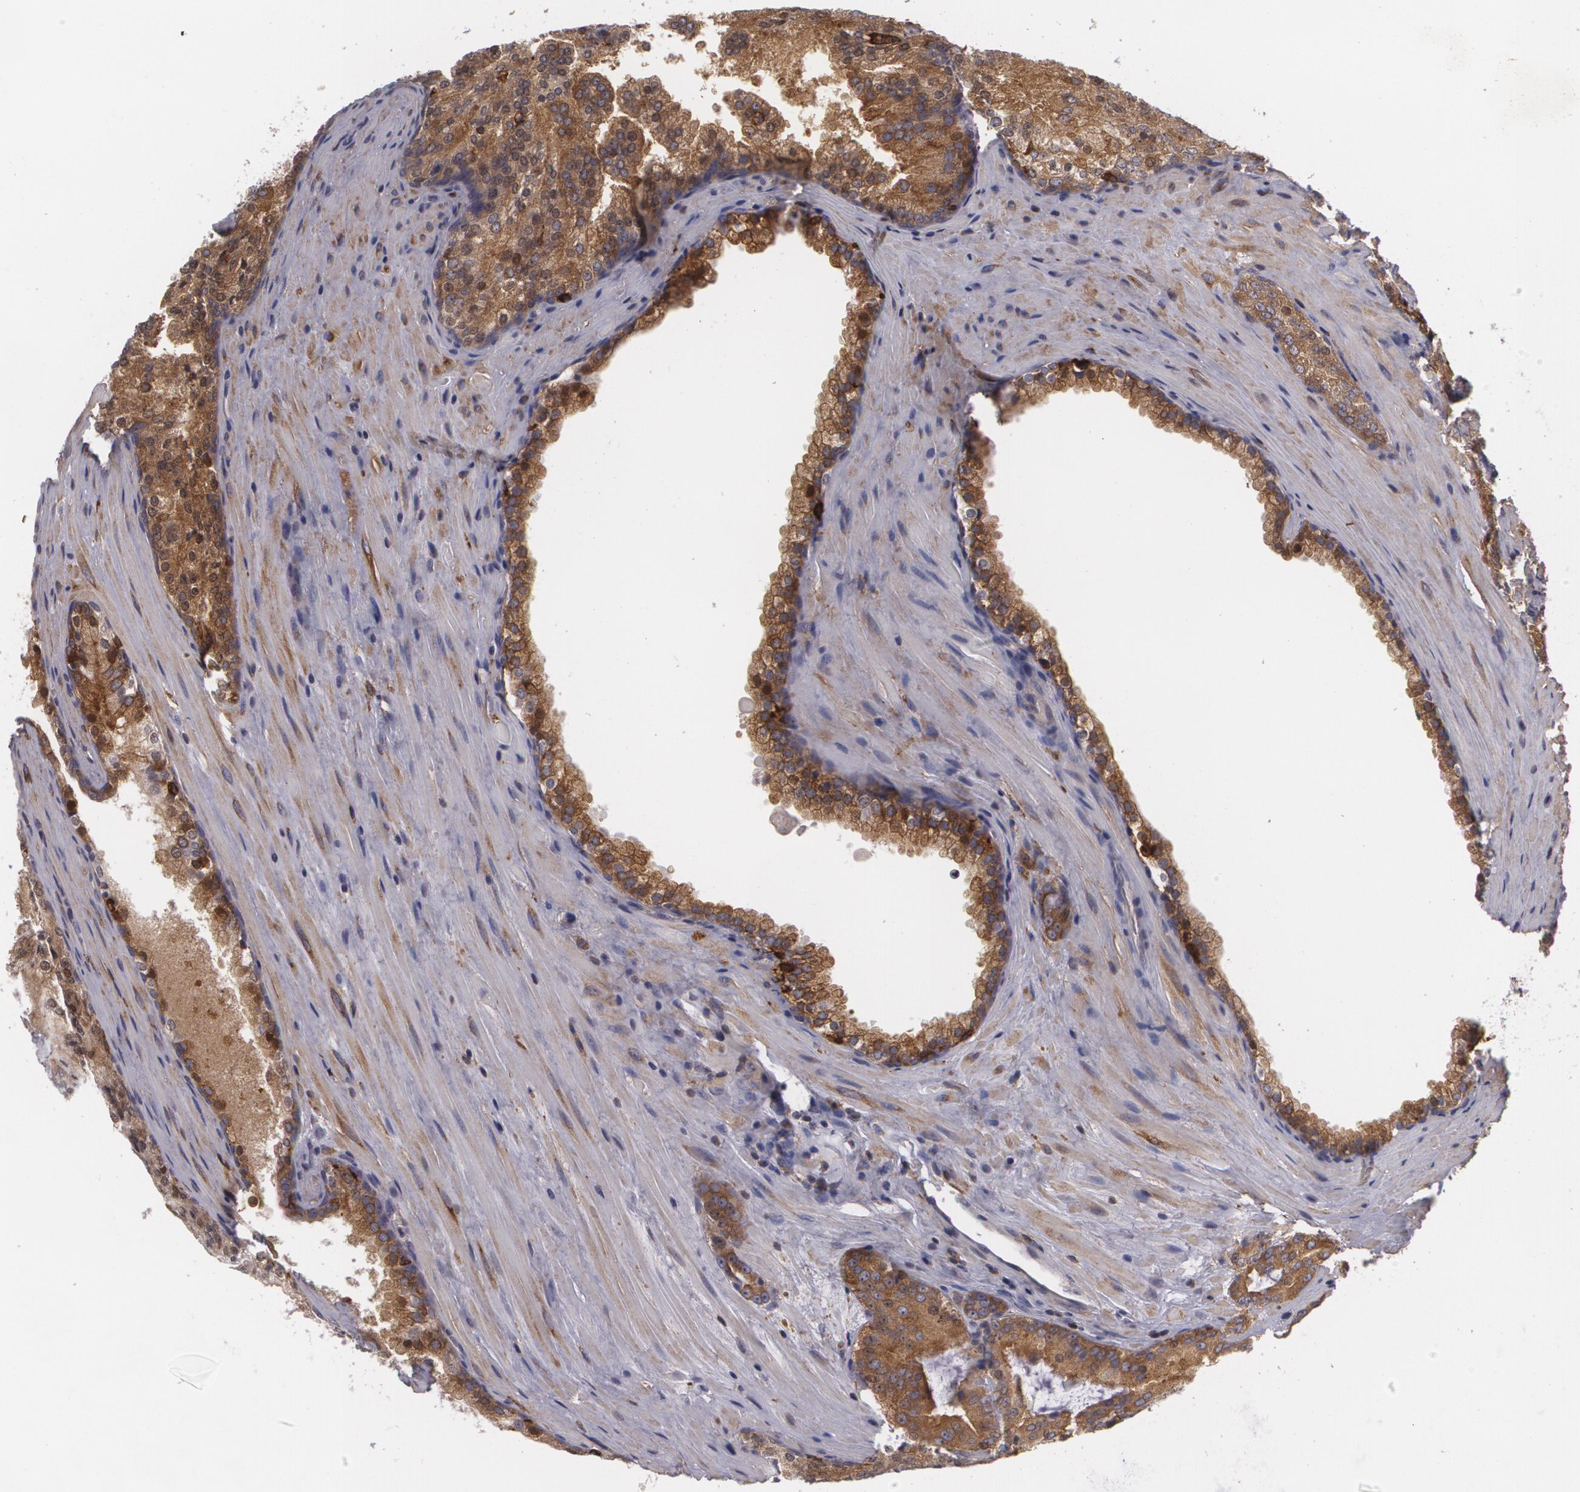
{"staining": {"intensity": "moderate", "quantity": ">75%", "location": "cytoplasmic/membranous"}, "tissue": "prostate cancer", "cell_type": "Tumor cells", "image_type": "cancer", "snomed": [{"axis": "morphology", "description": "Adenocarcinoma, Medium grade"}, {"axis": "topography", "description": "Prostate"}], "caption": "Prostate cancer stained with a brown dye shows moderate cytoplasmic/membranous positive expression in about >75% of tumor cells.", "gene": "BIN1", "patient": {"sex": "male", "age": 72}}